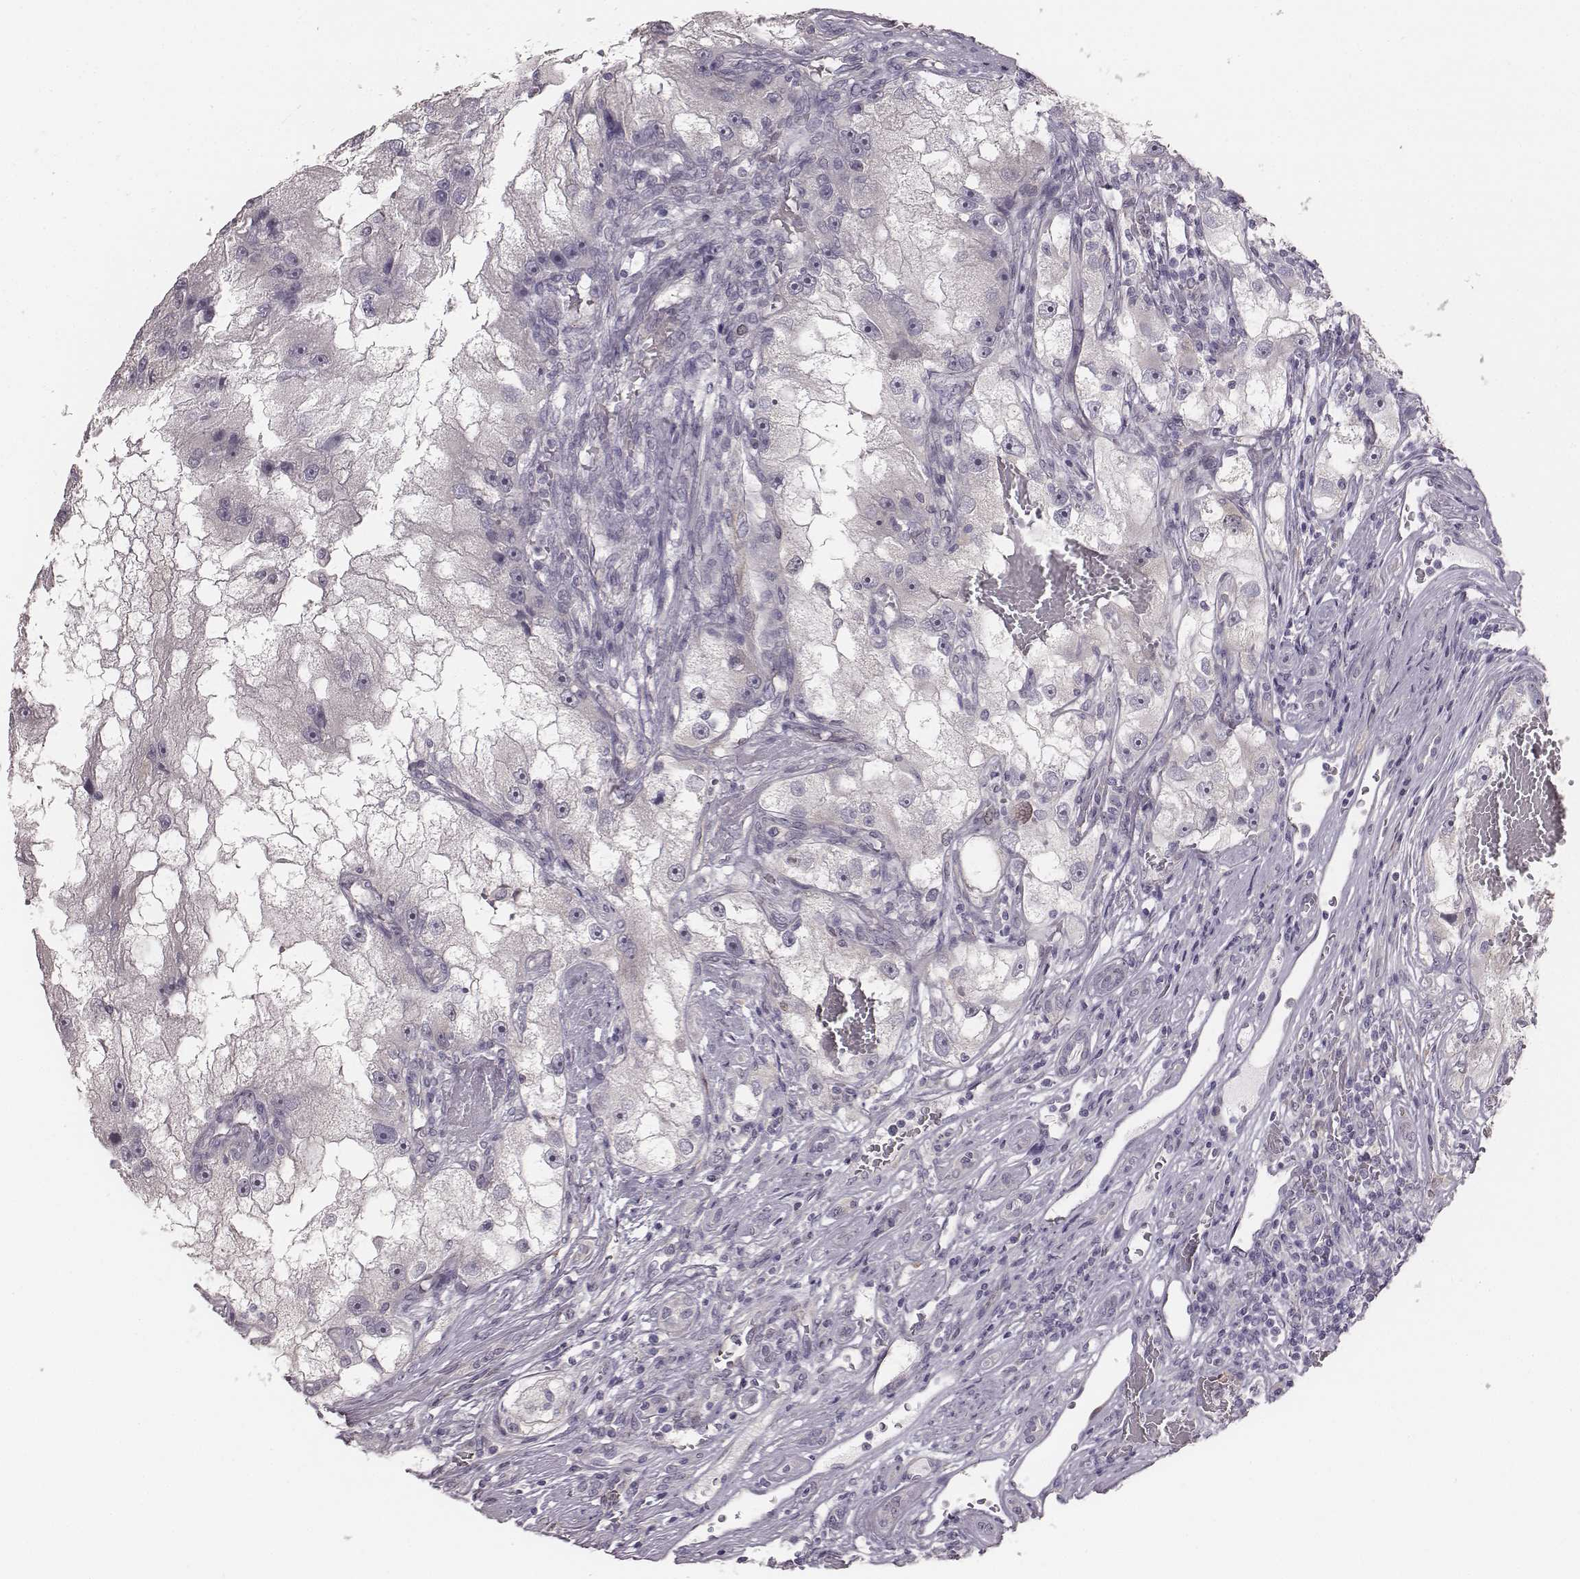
{"staining": {"intensity": "negative", "quantity": "none", "location": "none"}, "tissue": "renal cancer", "cell_type": "Tumor cells", "image_type": "cancer", "snomed": [{"axis": "morphology", "description": "Adenocarcinoma, NOS"}, {"axis": "topography", "description": "Kidney"}], "caption": "Adenocarcinoma (renal) stained for a protein using IHC demonstrates no positivity tumor cells.", "gene": "PBK", "patient": {"sex": "male", "age": 63}}